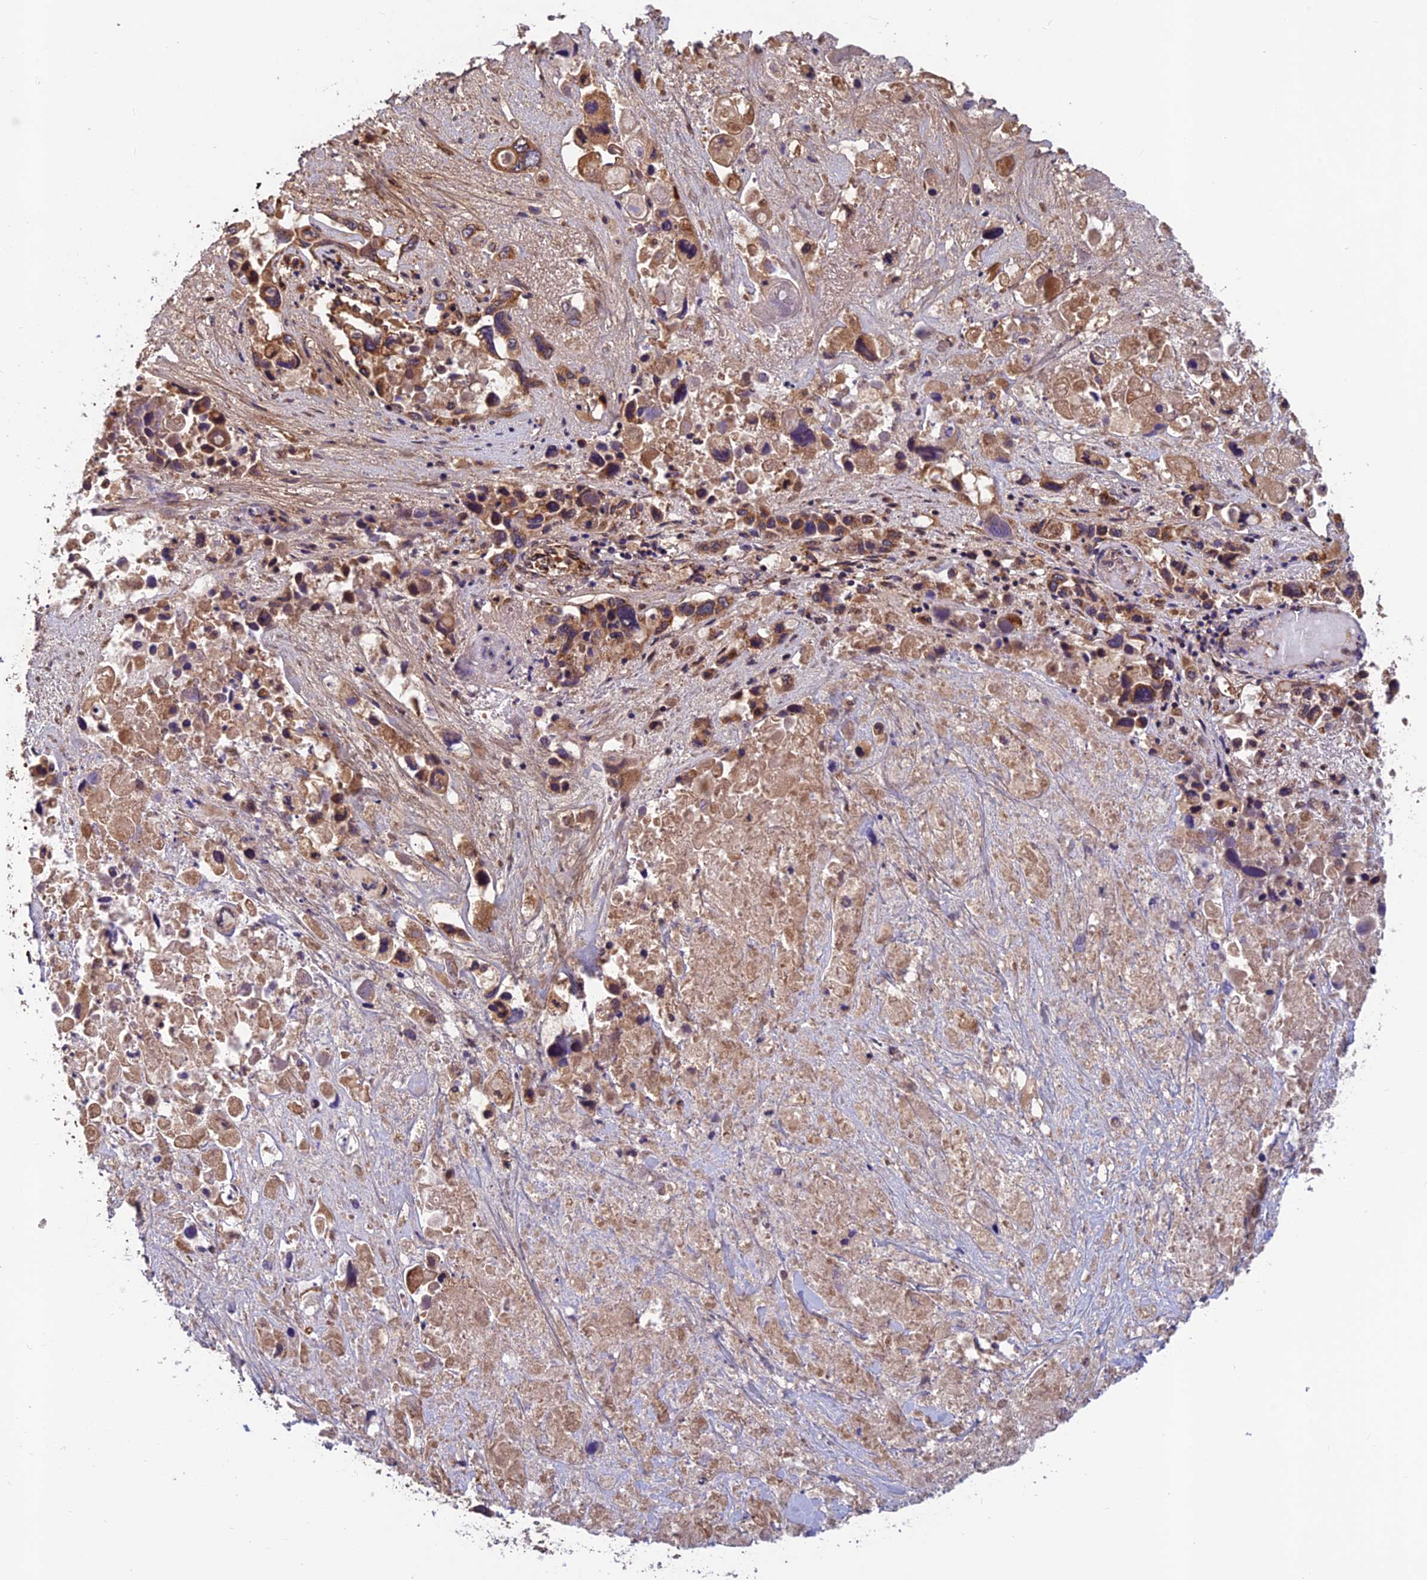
{"staining": {"intensity": "moderate", "quantity": ">75%", "location": "cytoplasmic/membranous"}, "tissue": "pancreatic cancer", "cell_type": "Tumor cells", "image_type": "cancer", "snomed": [{"axis": "morphology", "description": "Adenocarcinoma, NOS"}, {"axis": "topography", "description": "Pancreas"}], "caption": "Protein staining demonstrates moderate cytoplasmic/membranous expression in approximately >75% of tumor cells in adenocarcinoma (pancreatic).", "gene": "CCDC15", "patient": {"sex": "male", "age": 92}}